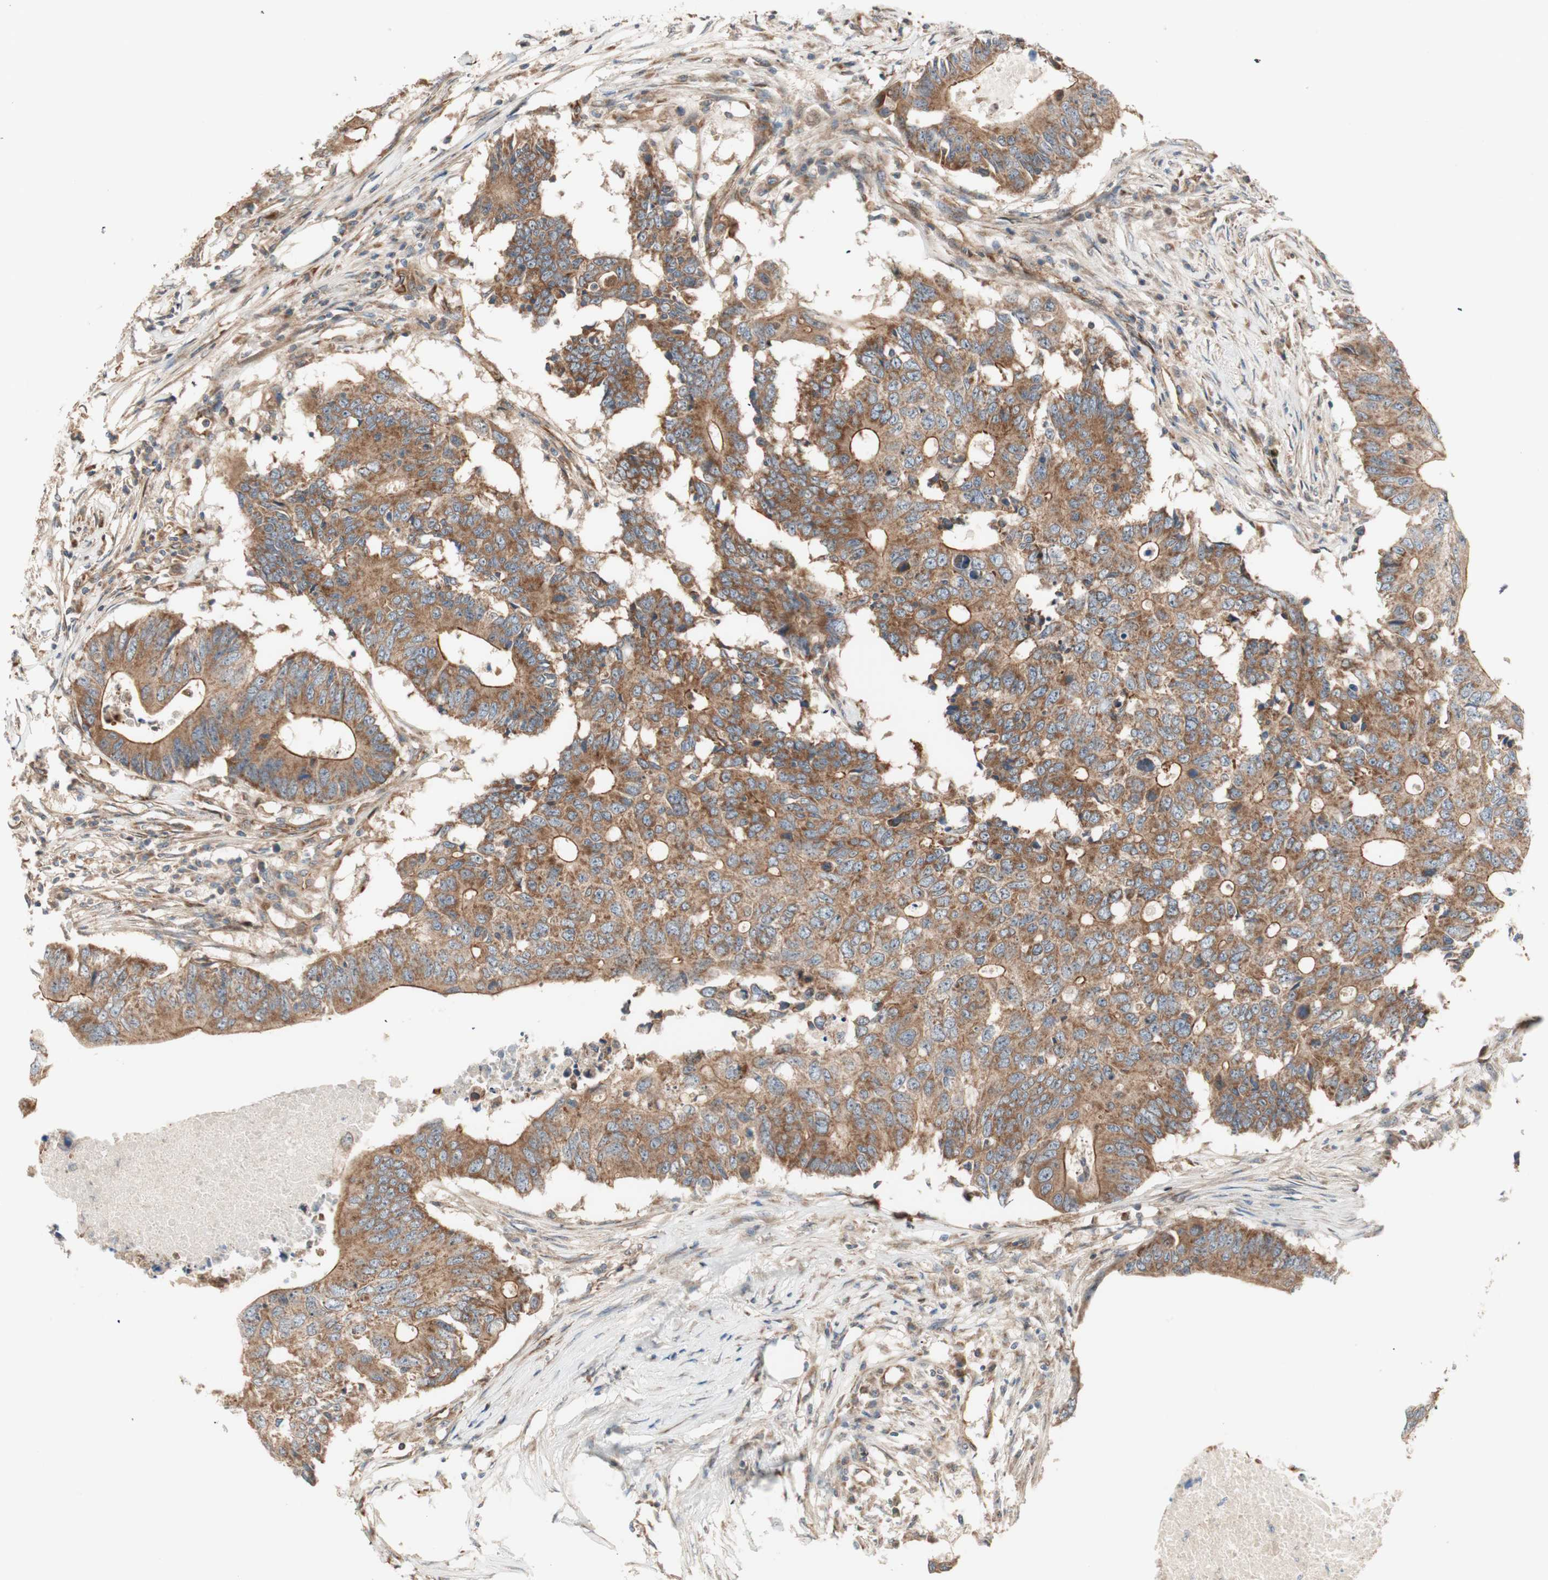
{"staining": {"intensity": "moderate", "quantity": ">75%", "location": "cytoplasmic/membranous"}, "tissue": "colorectal cancer", "cell_type": "Tumor cells", "image_type": "cancer", "snomed": [{"axis": "morphology", "description": "Adenocarcinoma, NOS"}, {"axis": "topography", "description": "Colon"}], "caption": "IHC (DAB) staining of human colorectal adenocarcinoma demonstrates moderate cytoplasmic/membranous protein staining in about >75% of tumor cells.", "gene": "CTTNBP2NL", "patient": {"sex": "male", "age": 71}}